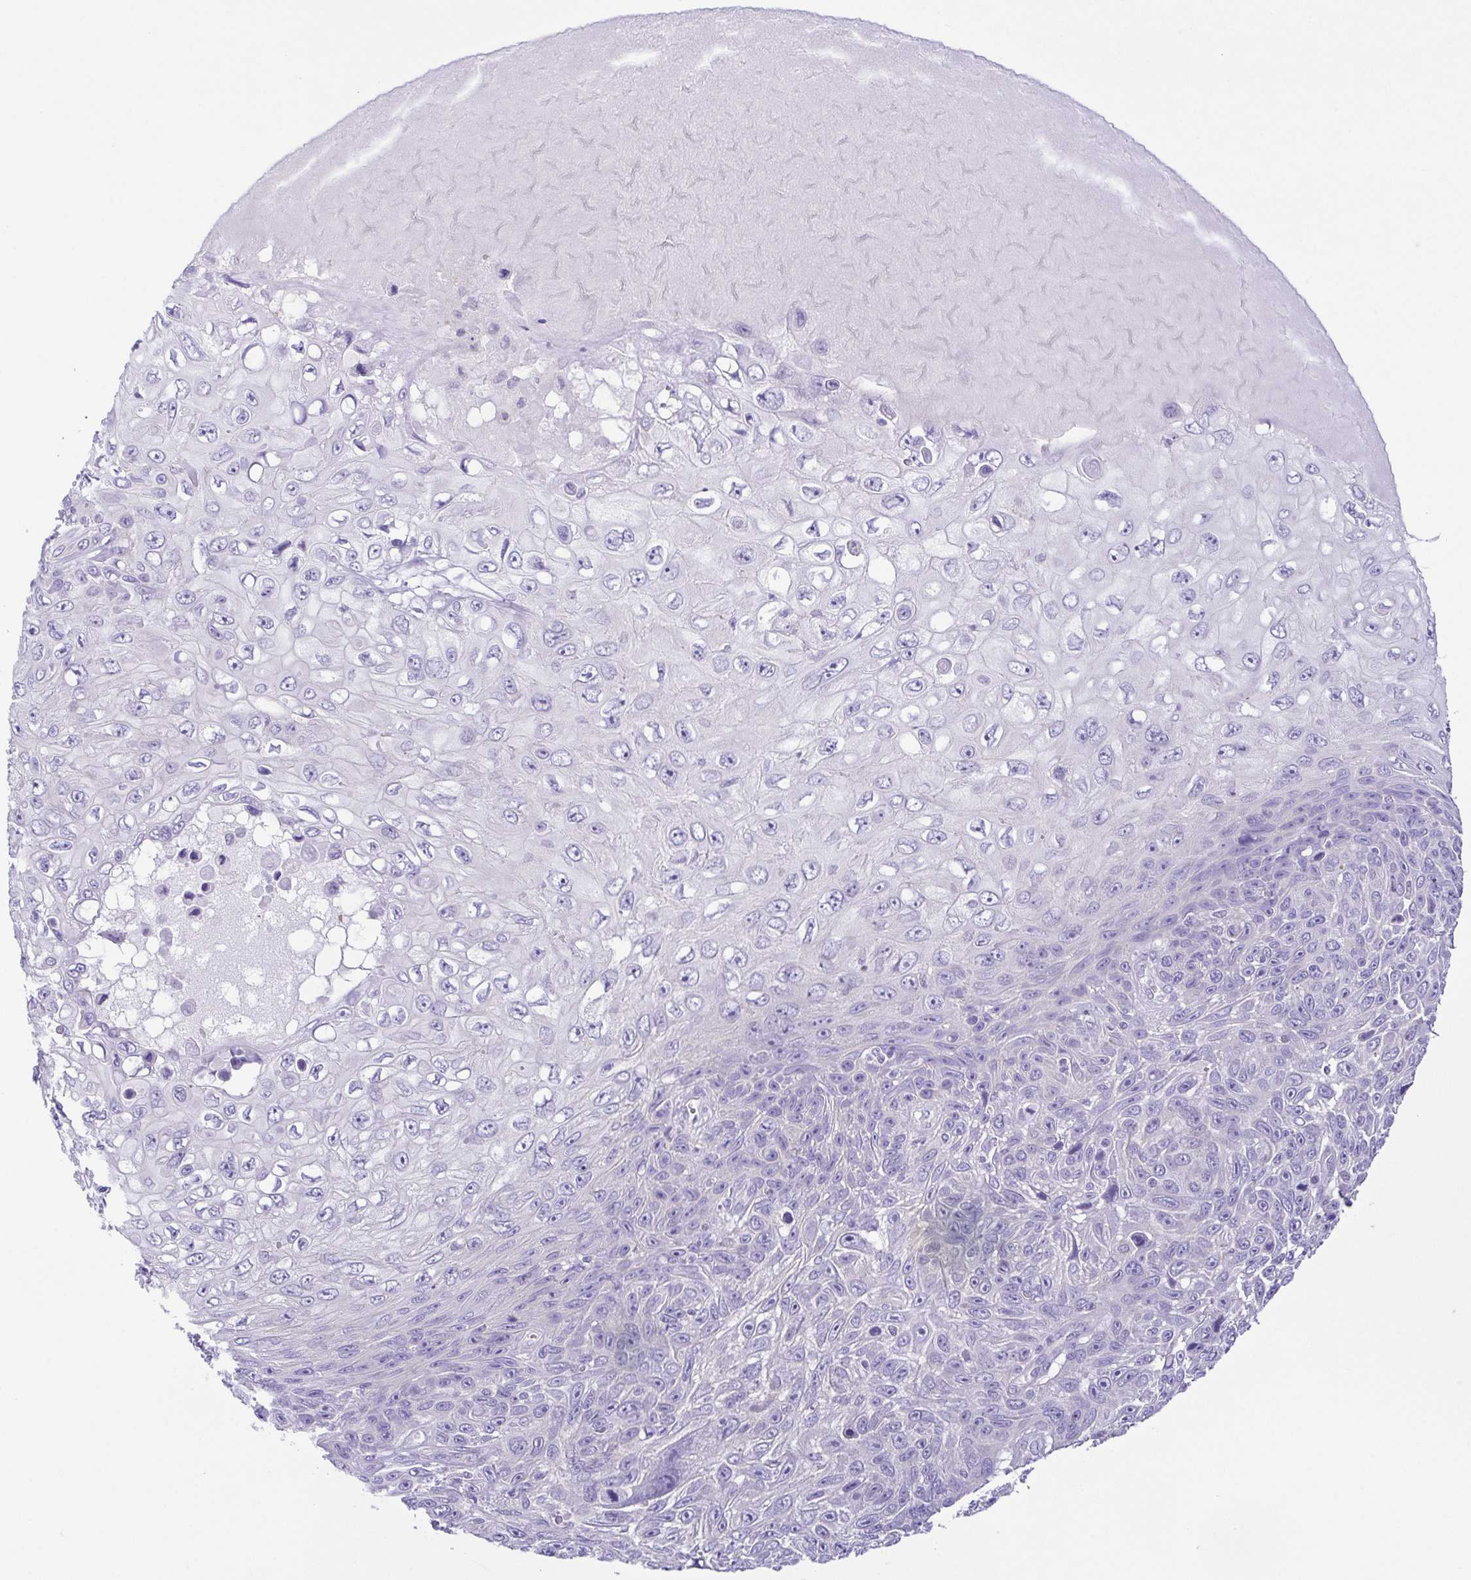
{"staining": {"intensity": "negative", "quantity": "none", "location": "none"}, "tissue": "skin cancer", "cell_type": "Tumor cells", "image_type": "cancer", "snomed": [{"axis": "morphology", "description": "Squamous cell carcinoma, NOS"}, {"axis": "topography", "description": "Skin"}], "caption": "Tumor cells are negative for protein expression in human skin cancer (squamous cell carcinoma). (DAB (3,3'-diaminobenzidine) immunohistochemistry (IHC) with hematoxylin counter stain).", "gene": "EPB42", "patient": {"sex": "male", "age": 82}}